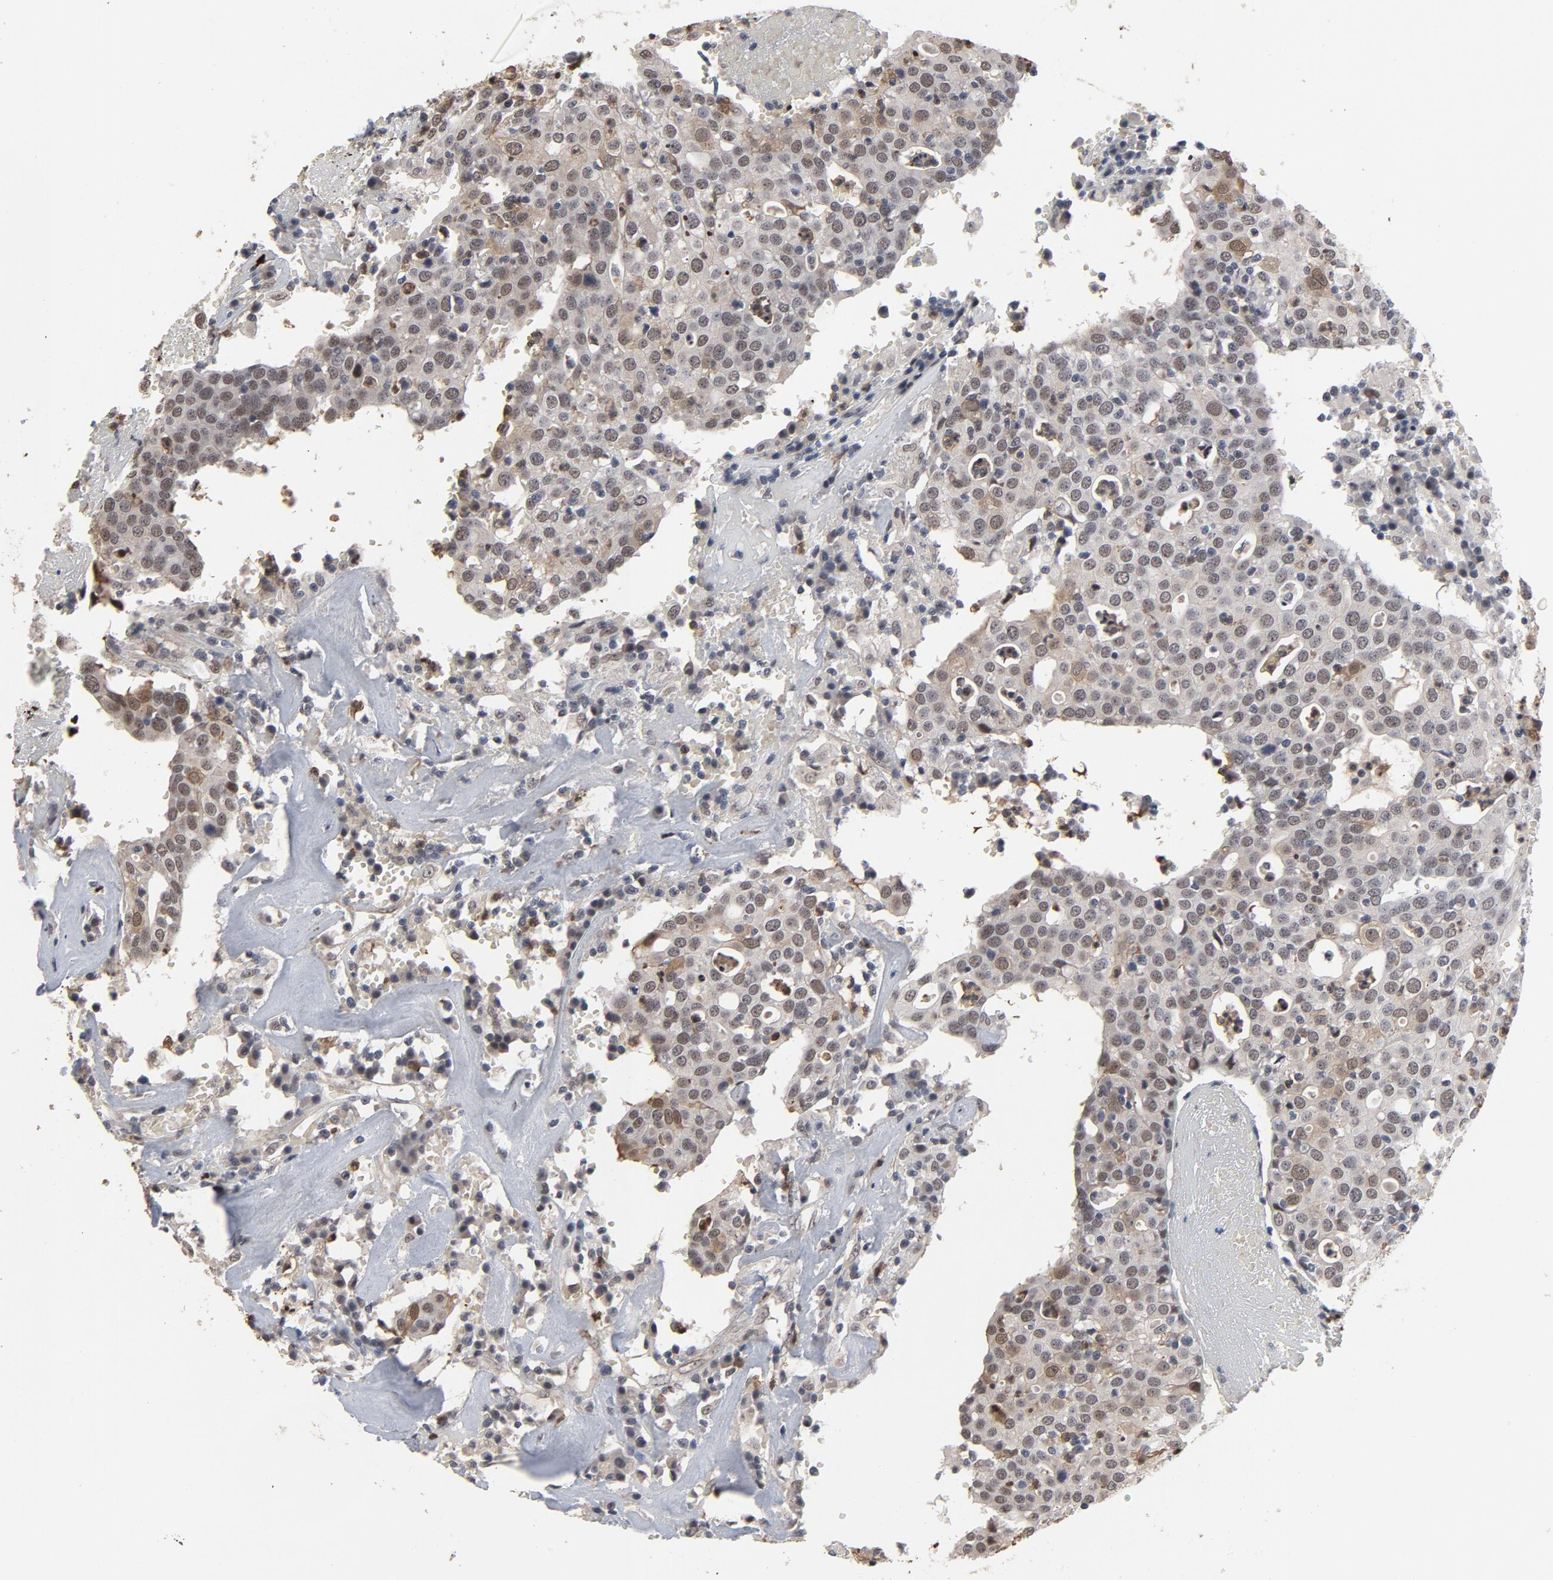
{"staining": {"intensity": "weak", "quantity": "25%-75%", "location": "nuclear"}, "tissue": "head and neck cancer", "cell_type": "Tumor cells", "image_type": "cancer", "snomed": [{"axis": "morphology", "description": "Adenocarcinoma, NOS"}, {"axis": "topography", "description": "Salivary gland"}, {"axis": "topography", "description": "Head-Neck"}], "caption": "Head and neck cancer (adenocarcinoma) was stained to show a protein in brown. There is low levels of weak nuclear staining in about 25%-75% of tumor cells.", "gene": "RTL5", "patient": {"sex": "female", "age": 65}}